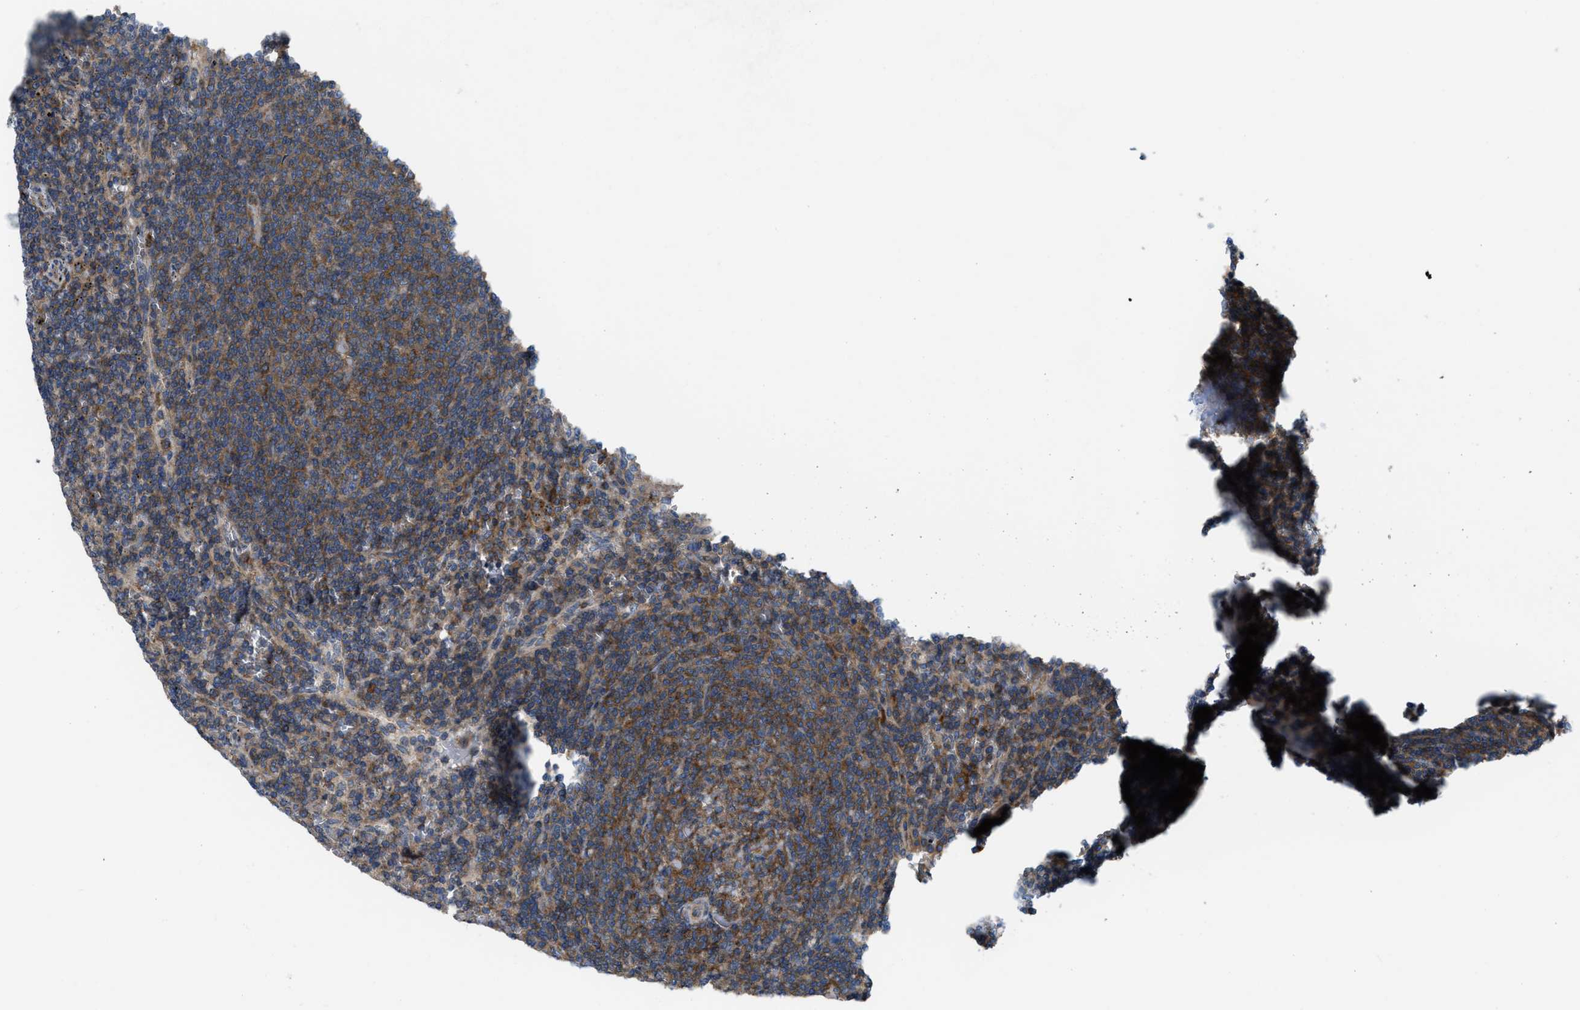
{"staining": {"intensity": "moderate", "quantity": ">75%", "location": "cytoplasmic/membranous"}, "tissue": "lymphoma", "cell_type": "Tumor cells", "image_type": "cancer", "snomed": [{"axis": "morphology", "description": "Malignant lymphoma, non-Hodgkin's type, Low grade"}, {"axis": "topography", "description": "Spleen"}], "caption": "The micrograph exhibits immunohistochemical staining of malignant lymphoma, non-Hodgkin's type (low-grade). There is moderate cytoplasmic/membranous positivity is identified in approximately >75% of tumor cells.", "gene": "MYO18A", "patient": {"sex": "female", "age": 50}}